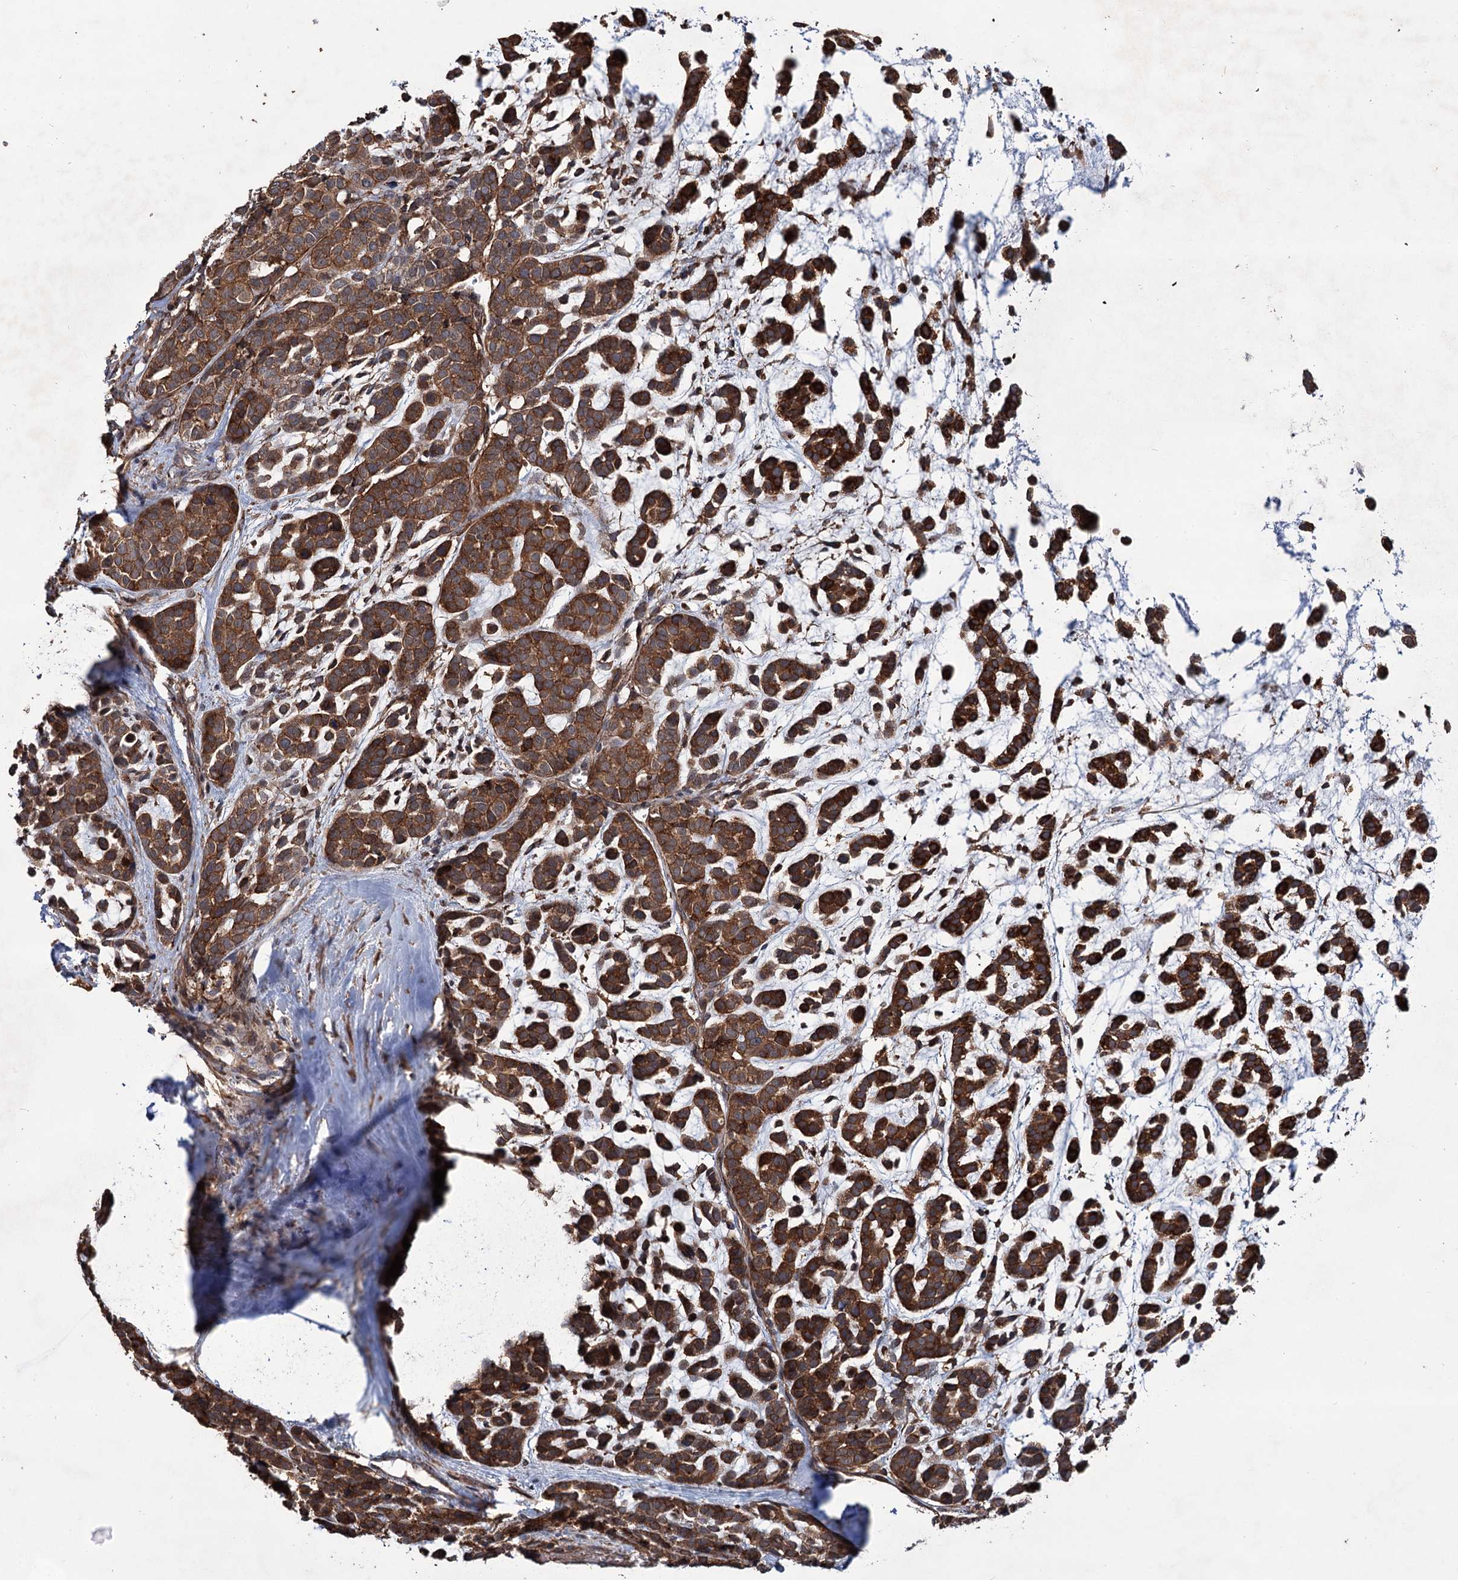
{"staining": {"intensity": "moderate", "quantity": ">75%", "location": "cytoplasmic/membranous"}, "tissue": "head and neck cancer", "cell_type": "Tumor cells", "image_type": "cancer", "snomed": [{"axis": "morphology", "description": "Adenocarcinoma, NOS"}, {"axis": "morphology", "description": "Adenoma, NOS"}, {"axis": "topography", "description": "Head-Neck"}], "caption": "A brown stain labels moderate cytoplasmic/membranous positivity of a protein in human head and neck cancer (adenocarcinoma) tumor cells. The protein is shown in brown color, while the nuclei are stained blue.", "gene": "GRIP1", "patient": {"sex": "female", "age": 55}}